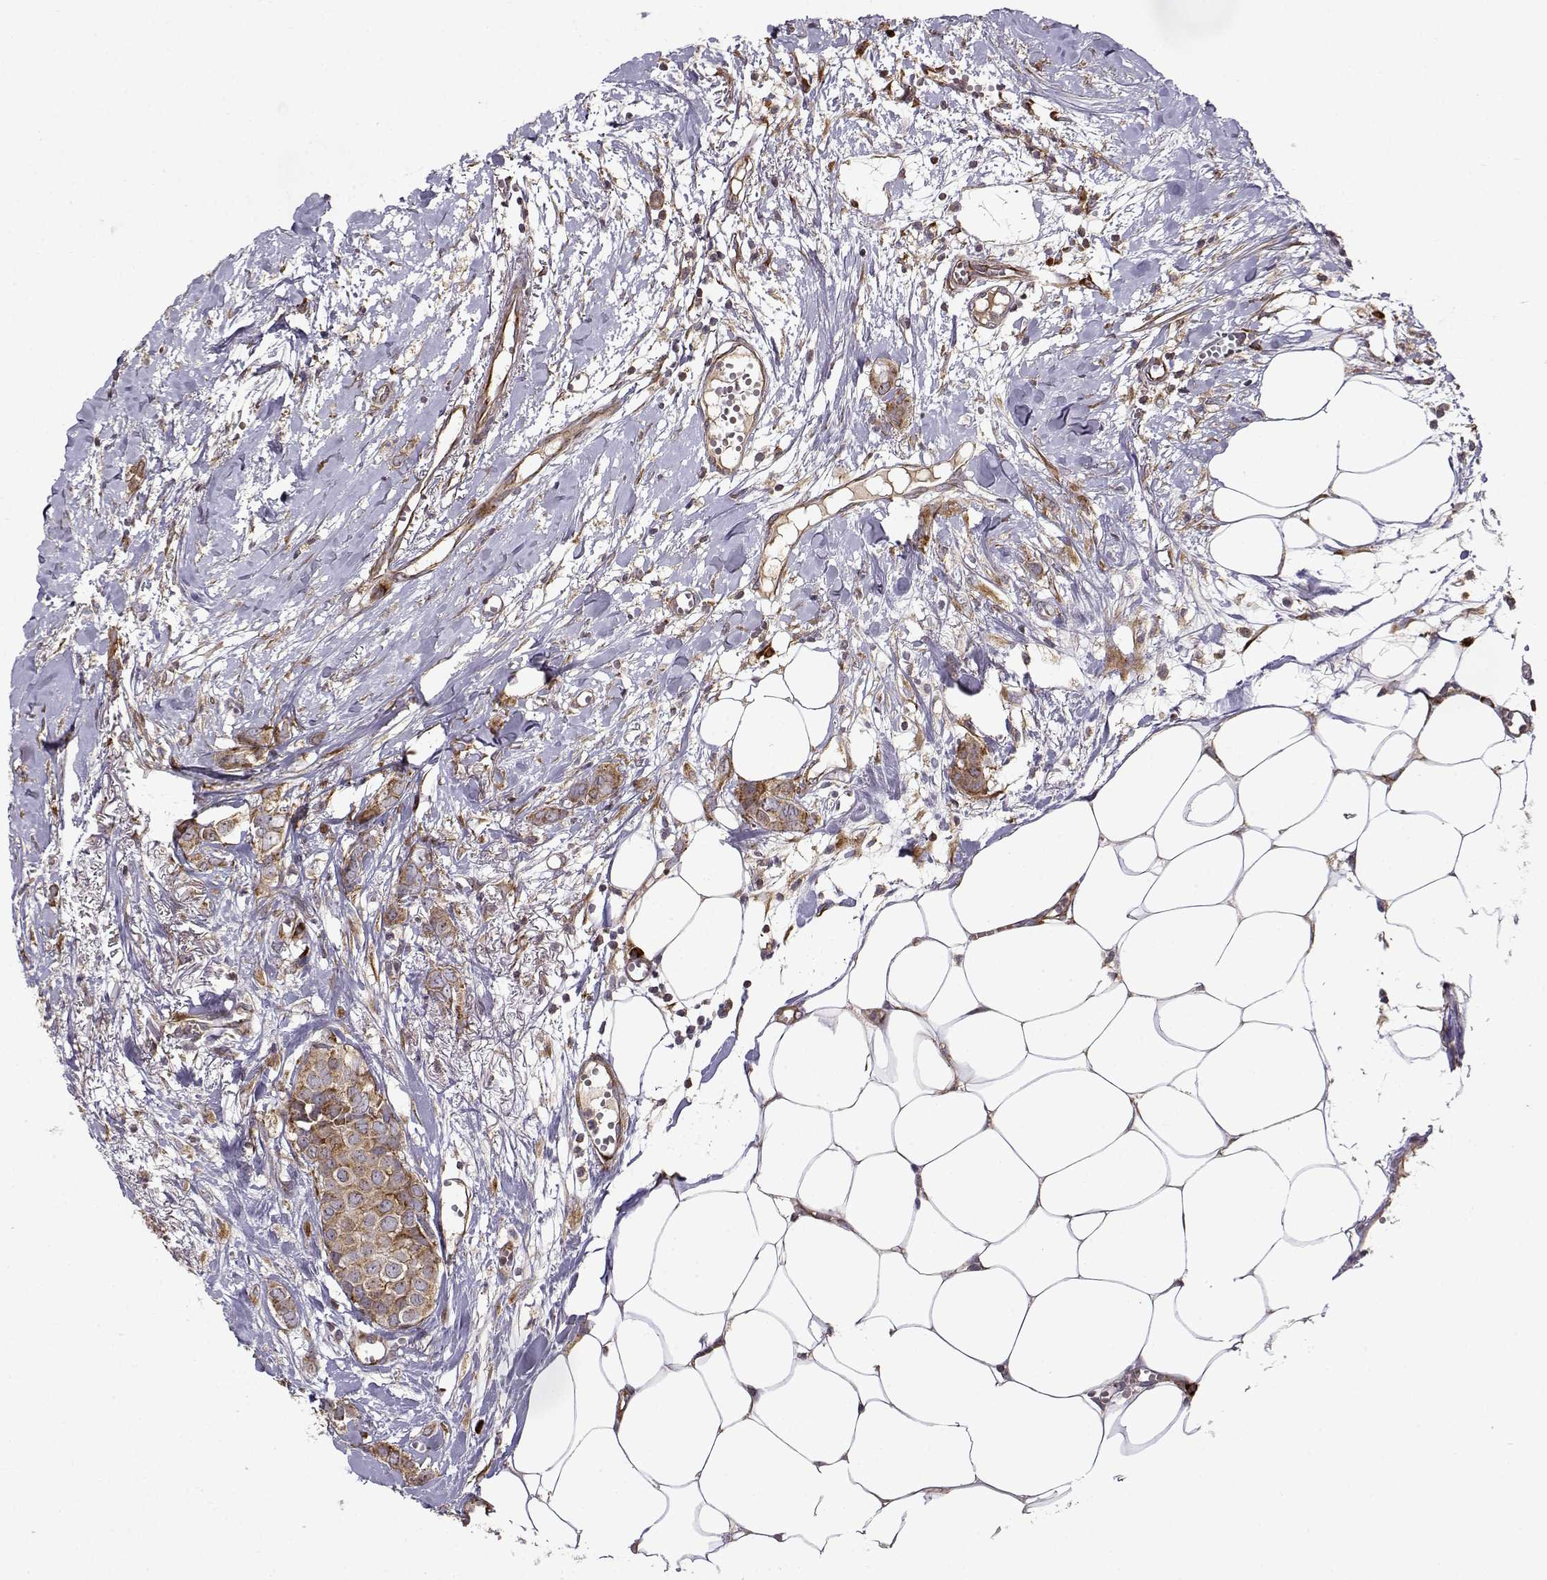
{"staining": {"intensity": "moderate", "quantity": ">75%", "location": "cytoplasmic/membranous"}, "tissue": "breast cancer", "cell_type": "Tumor cells", "image_type": "cancer", "snomed": [{"axis": "morphology", "description": "Duct carcinoma"}, {"axis": "topography", "description": "Breast"}], "caption": "Protein expression analysis of human breast intraductal carcinoma reveals moderate cytoplasmic/membranous positivity in approximately >75% of tumor cells. (DAB = brown stain, brightfield microscopy at high magnification).", "gene": "RPL31", "patient": {"sex": "female", "age": 85}}